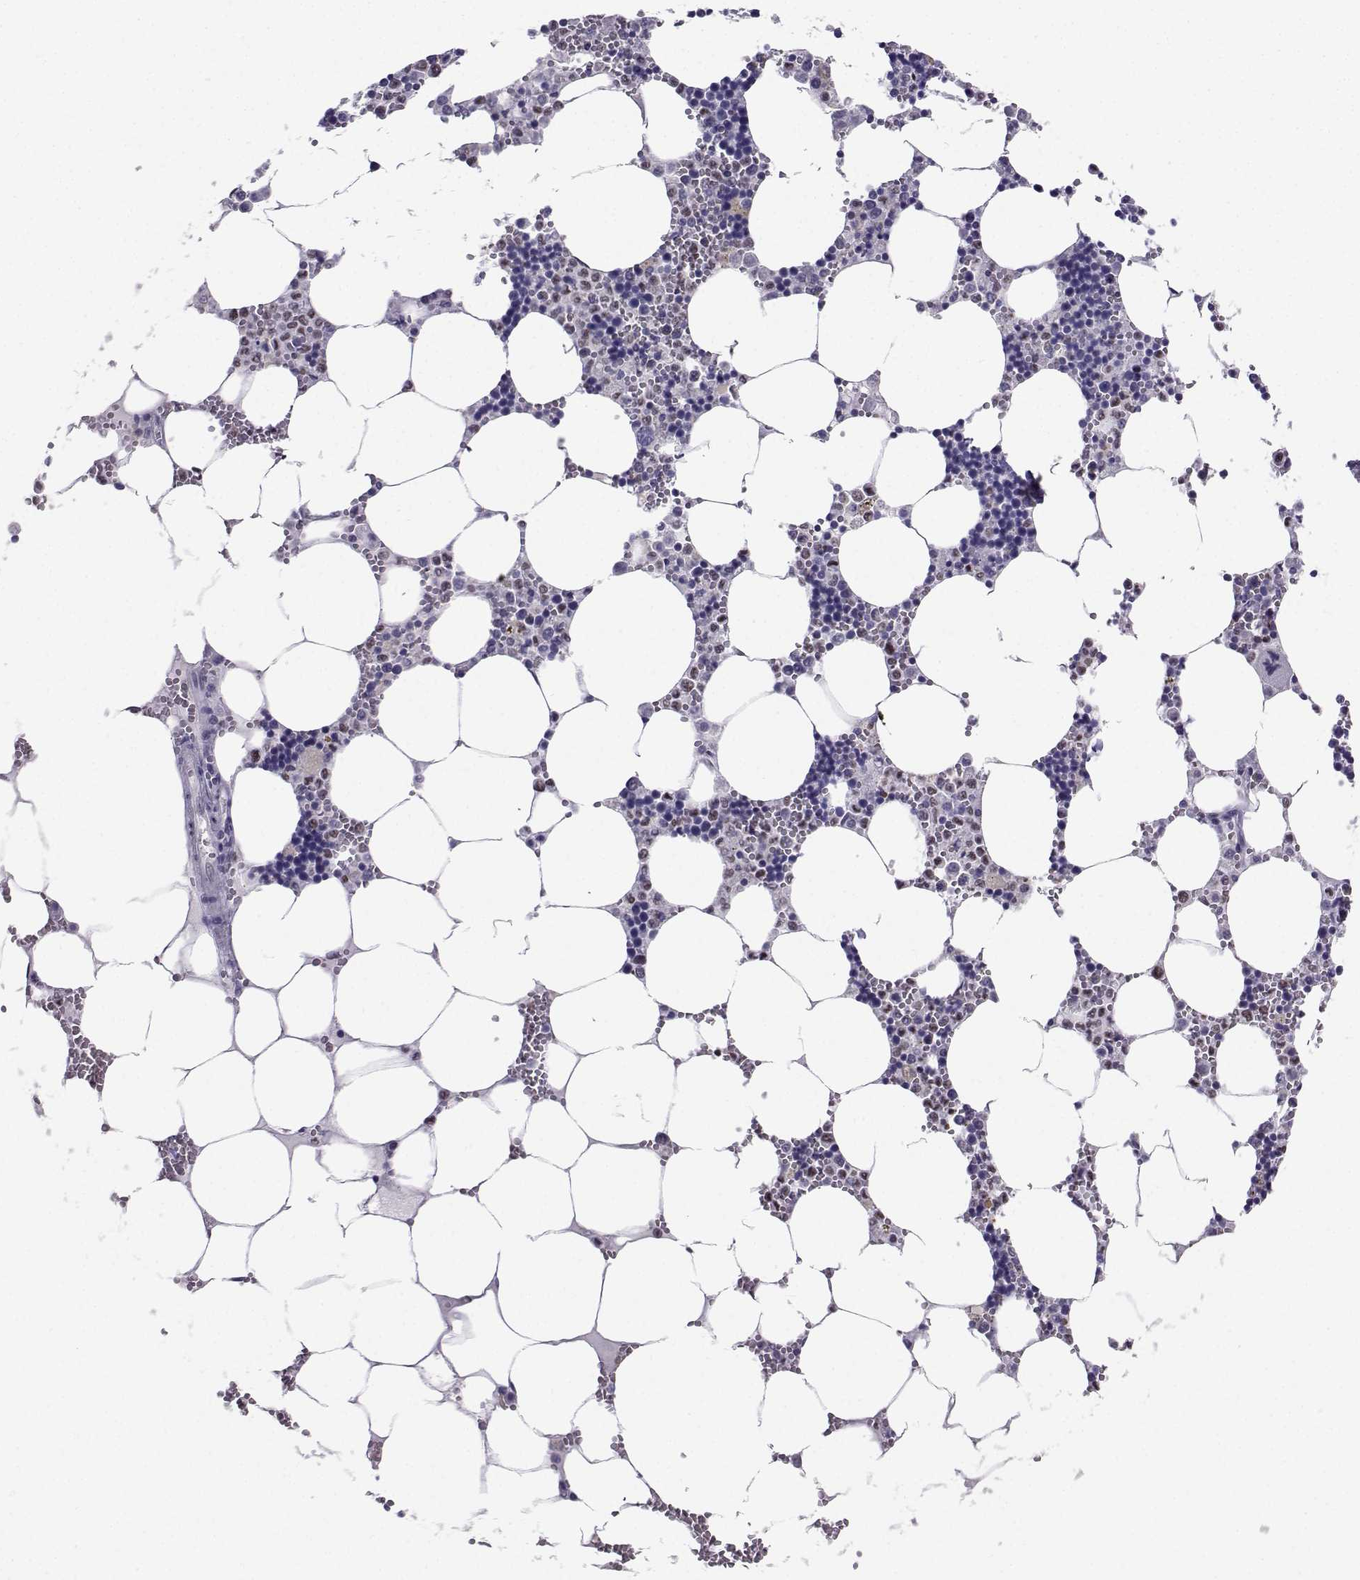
{"staining": {"intensity": "weak", "quantity": "<25%", "location": "nuclear"}, "tissue": "bone marrow", "cell_type": "Hematopoietic cells", "image_type": "normal", "snomed": [{"axis": "morphology", "description": "Normal tissue, NOS"}, {"axis": "topography", "description": "Bone marrow"}], "caption": "Immunohistochemistry micrograph of unremarkable bone marrow: bone marrow stained with DAB (3,3'-diaminobenzidine) demonstrates no significant protein positivity in hematopoietic cells.", "gene": "TEDC2", "patient": {"sex": "male", "age": 54}}